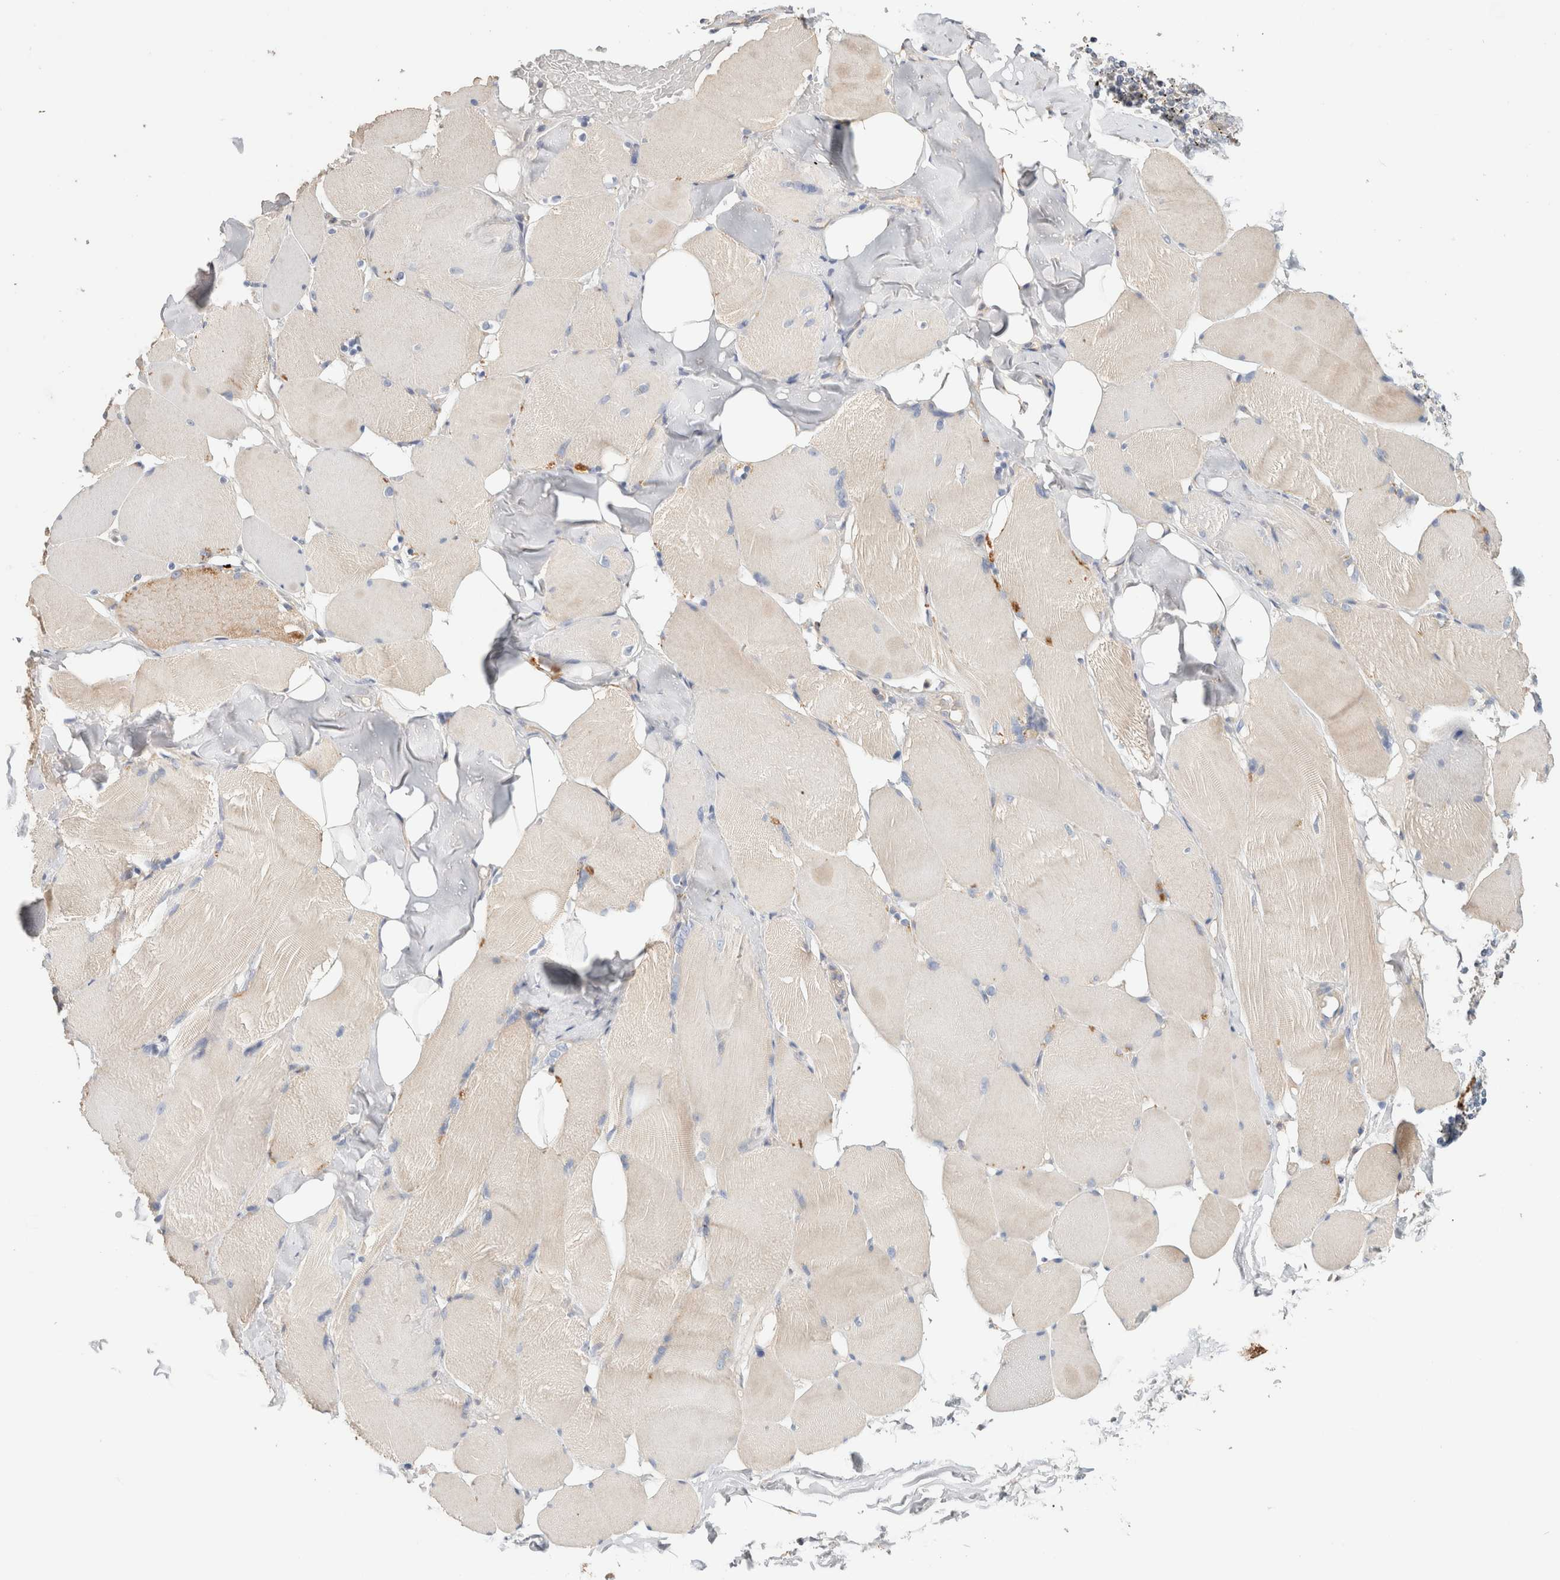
{"staining": {"intensity": "weak", "quantity": "25%-75%", "location": "cytoplasmic/membranous"}, "tissue": "skeletal muscle", "cell_type": "Myocytes", "image_type": "normal", "snomed": [{"axis": "morphology", "description": "Normal tissue, NOS"}, {"axis": "topography", "description": "Skin"}, {"axis": "topography", "description": "Skeletal muscle"}], "caption": "A brown stain shows weak cytoplasmic/membranous staining of a protein in myocytes of normal skeletal muscle.", "gene": "B3GNTL1", "patient": {"sex": "male", "age": 83}}